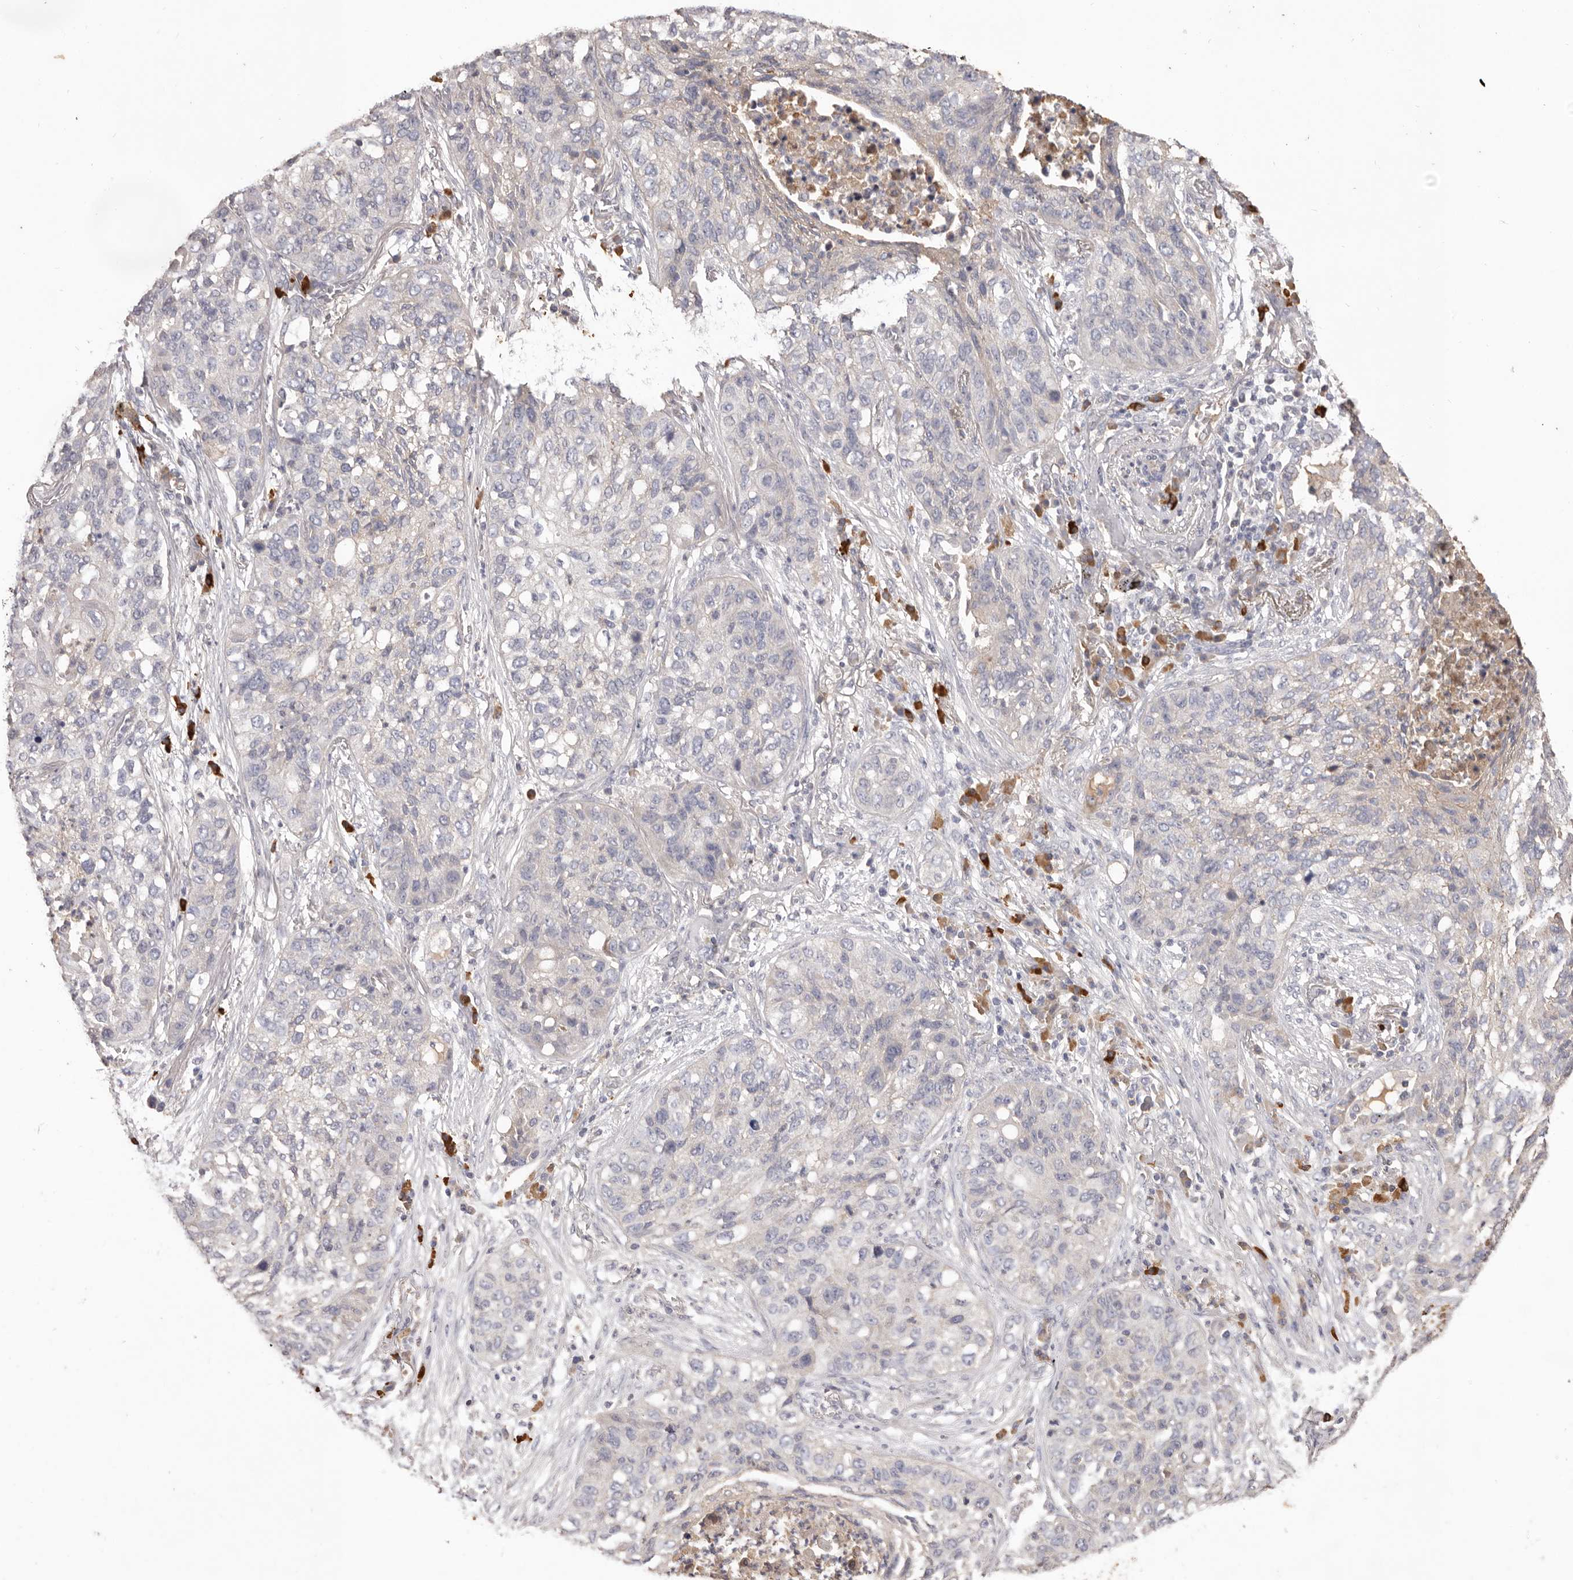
{"staining": {"intensity": "negative", "quantity": "none", "location": "none"}, "tissue": "lung cancer", "cell_type": "Tumor cells", "image_type": "cancer", "snomed": [{"axis": "morphology", "description": "Squamous cell carcinoma, NOS"}, {"axis": "topography", "description": "Lung"}], "caption": "Tumor cells show no significant protein expression in lung squamous cell carcinoma.", "gene": "HCAR2", "patient": {"sex": "female", "age": 63}}